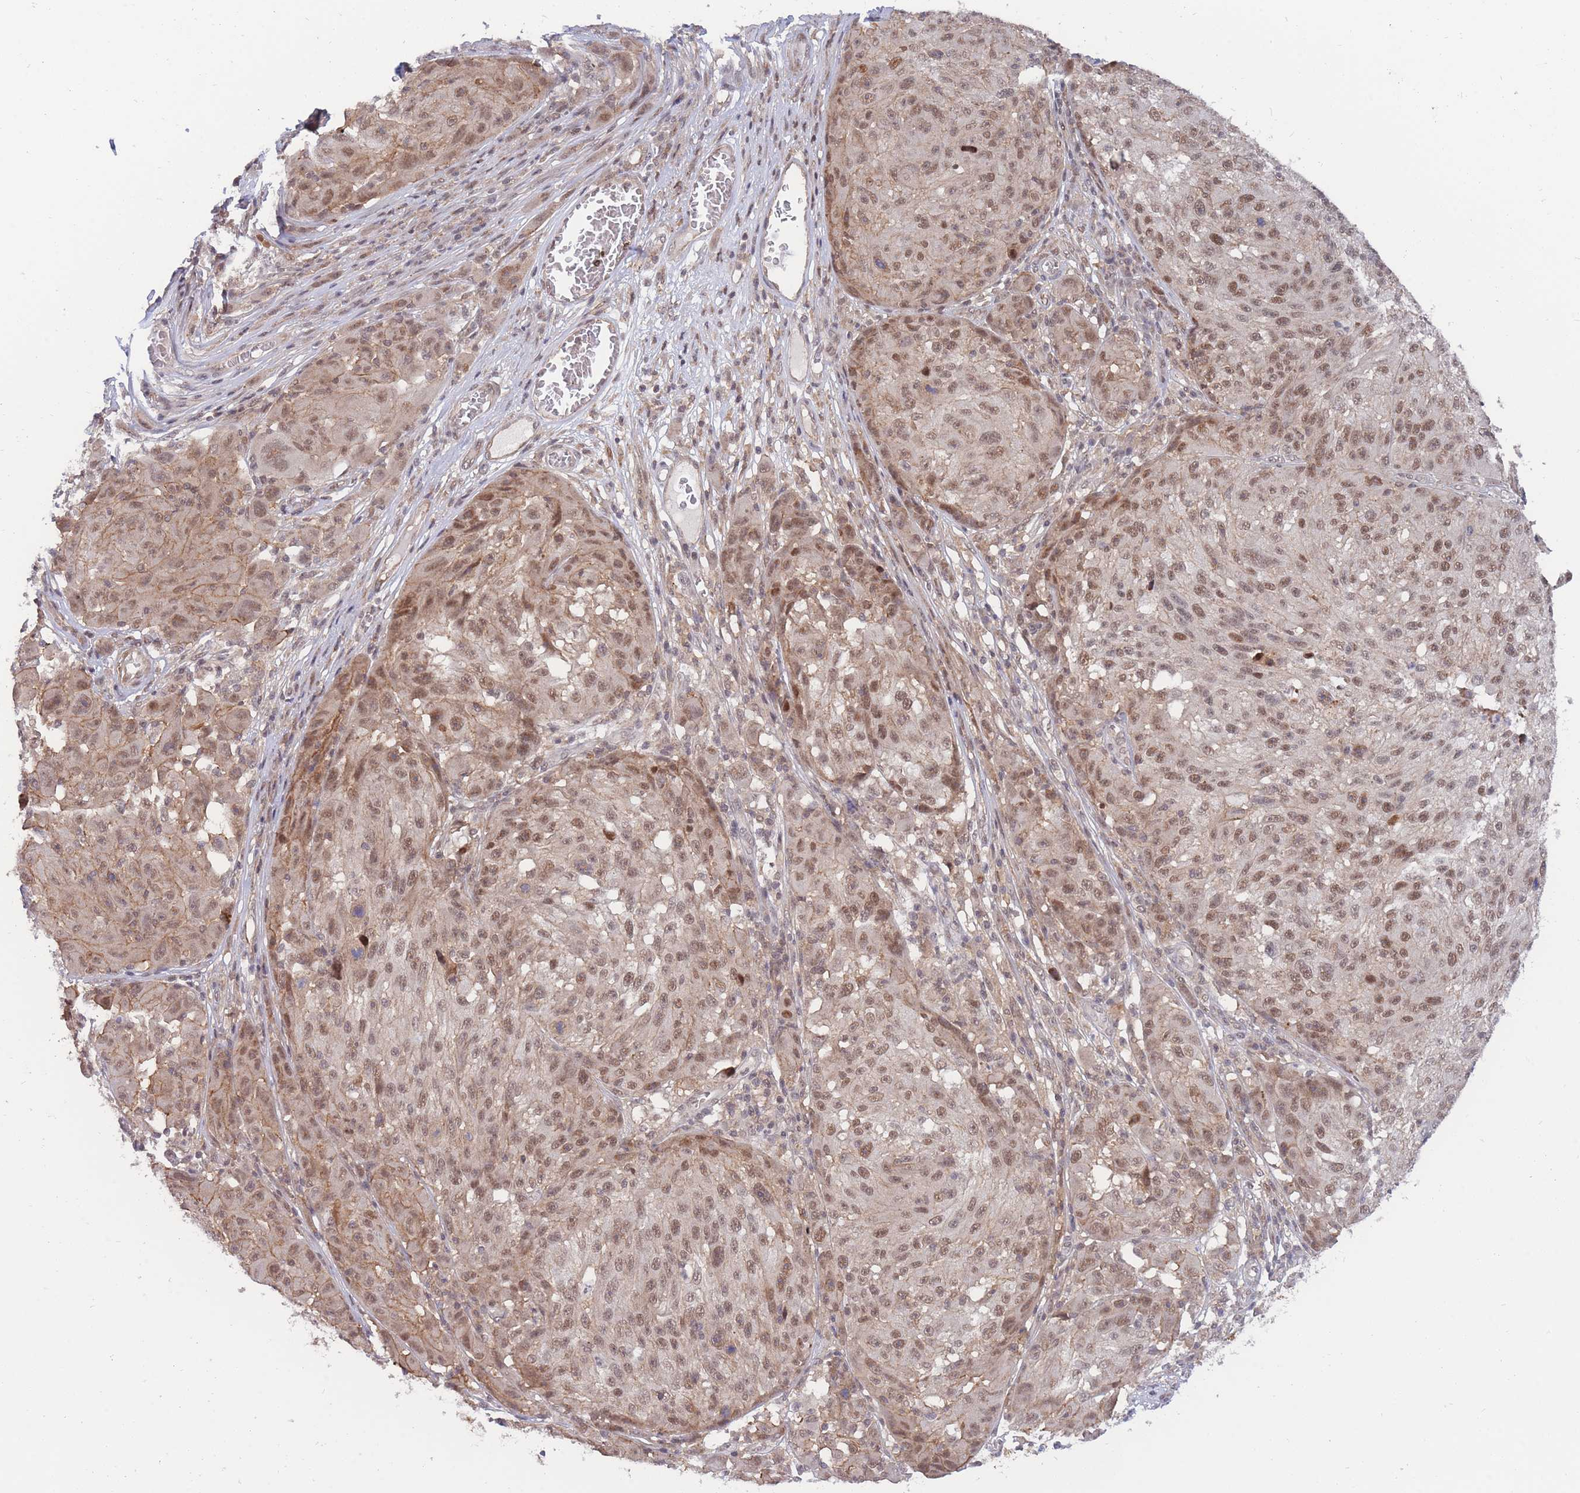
{"staining": {"intensity": "moderate", "quantity": "25%-75%", "location": "cytoplasmic/membranous,nuclear"}, "tissue": "melanoma", "cell_type": "Tumor cells", "image_type": "cancer", "snomed": [{"axis": "morphology", "description": "Malignant melanoma, NOS"}, {"axis": "topography", "description": "Skin"}], "caption": "A high-resolution micrograph shows IHC staining of malignant melanoma, which shows moderate cytoplasmic/membranous and nuclear staining in about 25%-75% of tumor cells. Immunohistochemistry (ihc) stains the protein in brown and the nuclei are stained blue.", "gene": "BOD1L1", "patient": {"sex": "male", "age": 53}}